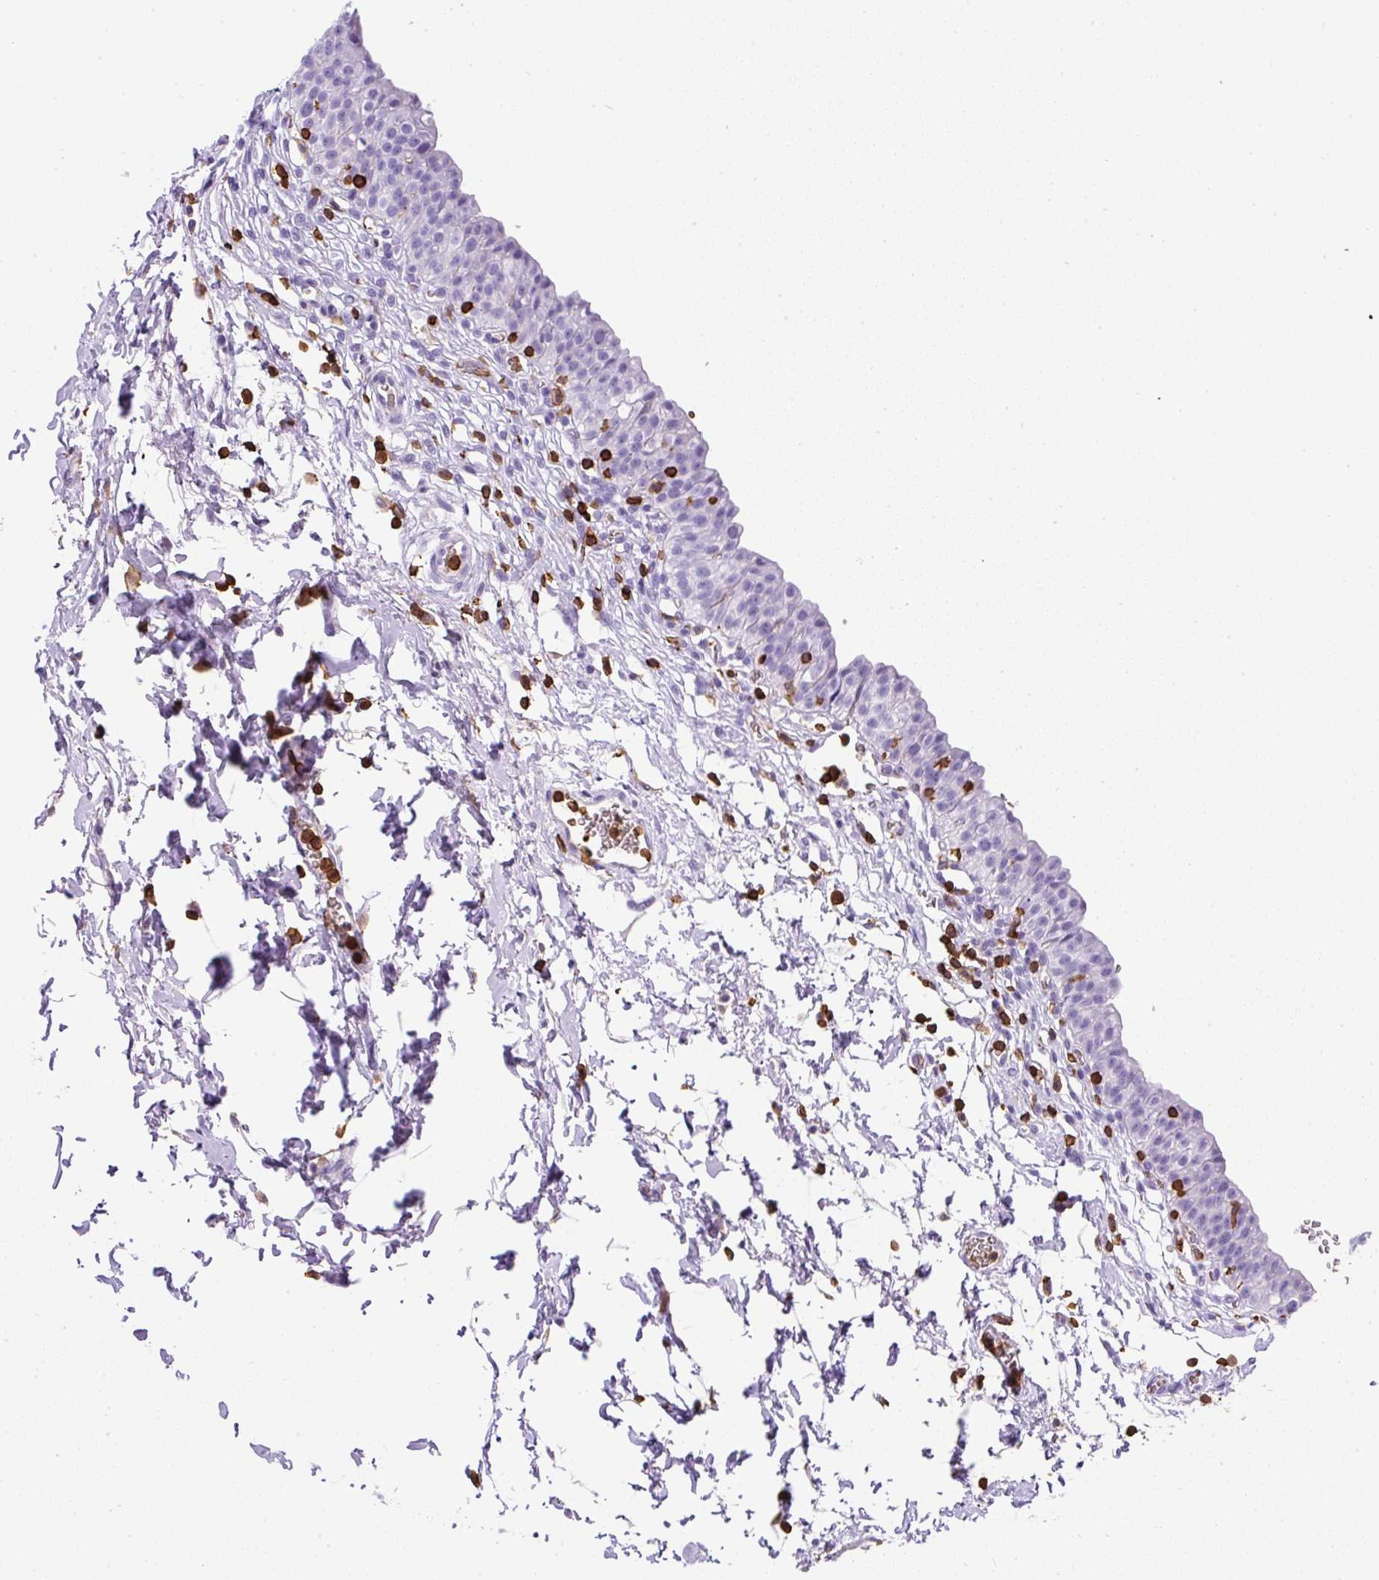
{"staining": {"intensity": "negative", "quantity": "none", "location": "none"}, "tissue": "urinary bladder", "cell_type": "Urothelial cells", "image_type": "normal", "snomed": [{"axis": "morphology", "description": "Normal tissue, NOS"}, {"axis": "topography", "description": "Urinary bladder"}, {"axis": "topography", "description": "Peripheral nerve tissue"}], "caption": "The IHC image has no significant expression in urothelial cells of urinary bladder. Brightfield microscopy of immunohistochemistry stained with DAB (3,3'-diaminobenzidine) (brown) and hematoxylin (blue), captured at high magnification.", "gene": "FAM228B", "patient": {"sex": "male", "age": 55}}